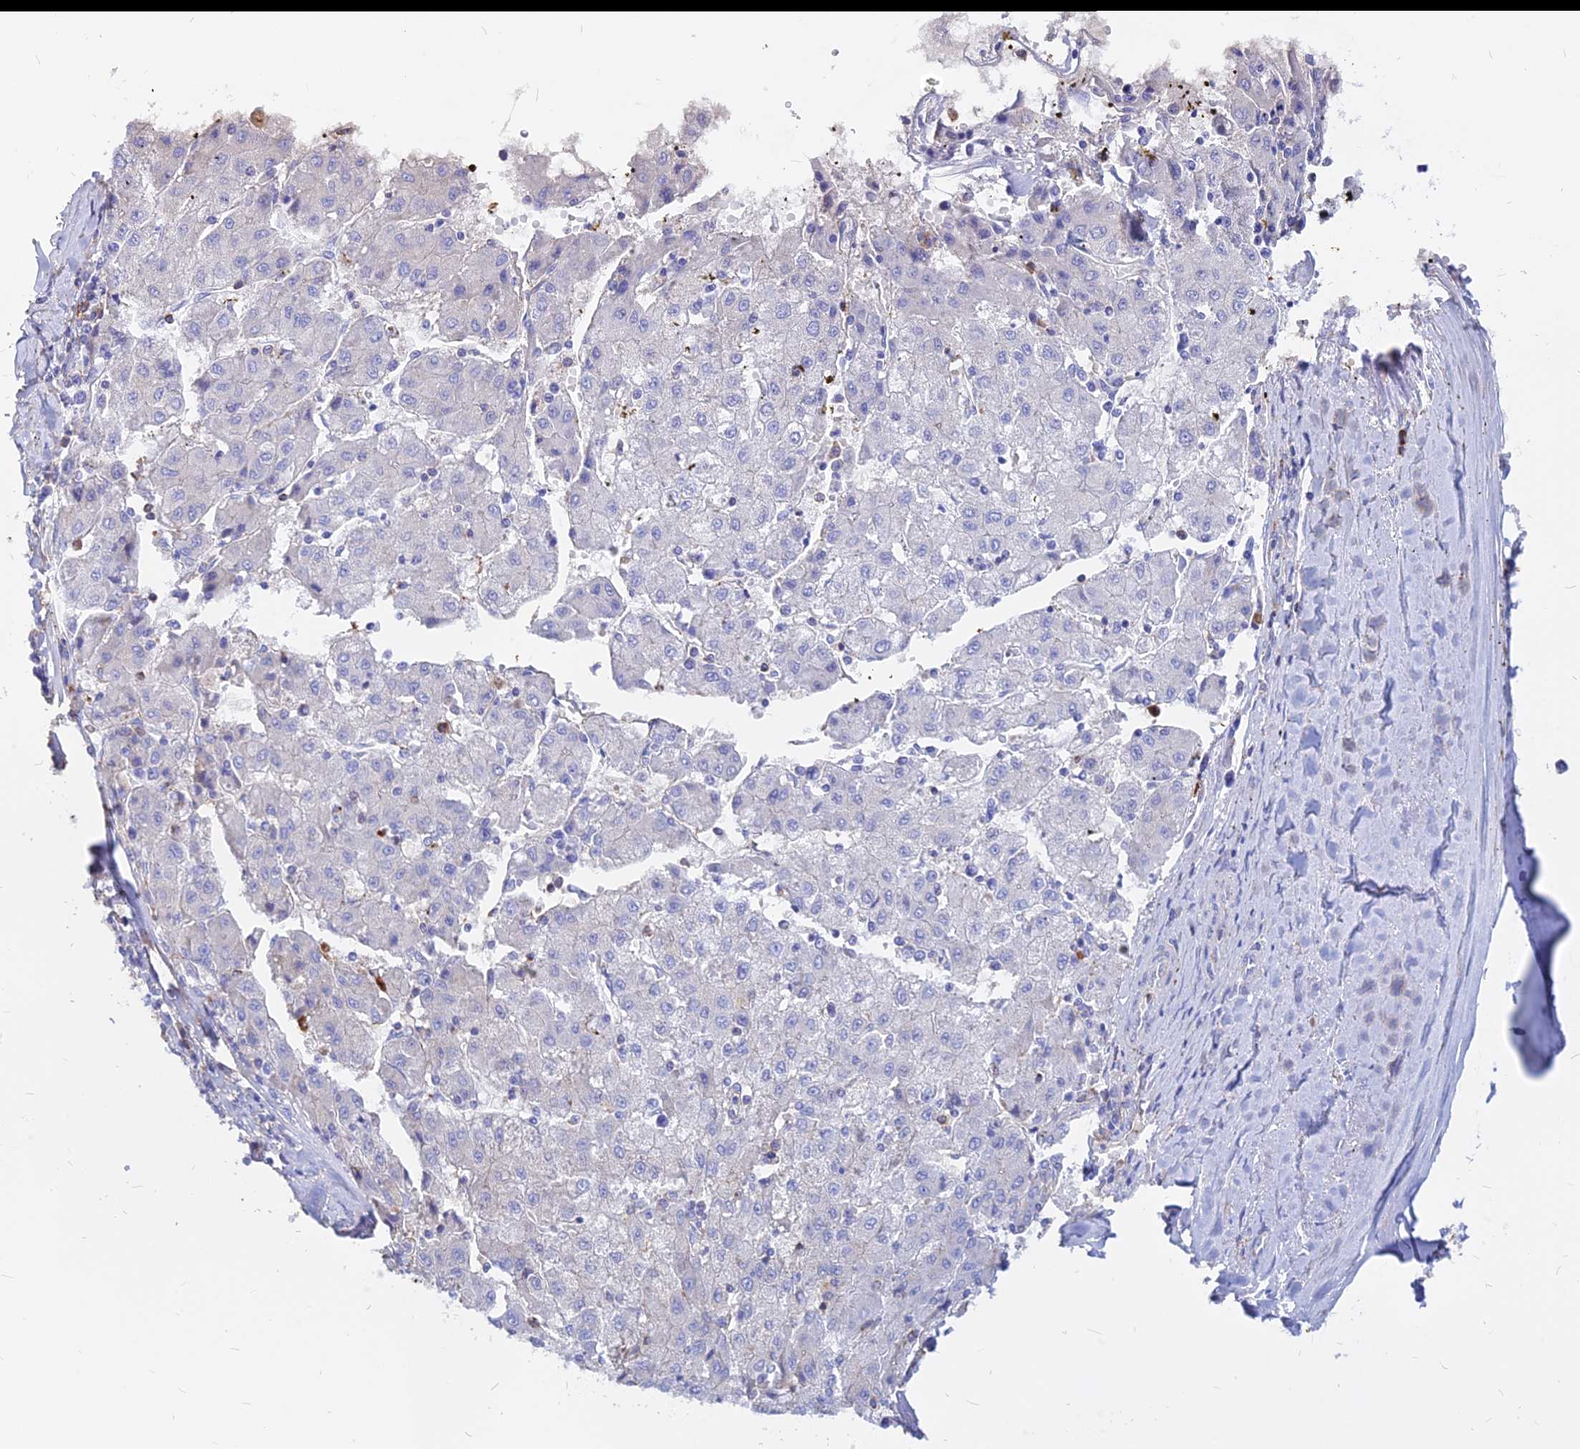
{"staining": {"intensity": "negative", "quantity": "none", "location": "none"}, "tissue": "liver cancer", "cell_type": "Tumor cells", "image_type": "cancer", "snomed": [{"axis": "morphology", "description": "Carcinoma, Hepatocellular, NOS"}, {"axis": "topography", "description": "Liver"}], "caption": "DAB immunohistochemical staining of human hepatocellular carcinoma (liver) reveals no significant expression in tumor cells.", "gene": "AGTRAP", "patient": {"sex": "male", "age": 72}}